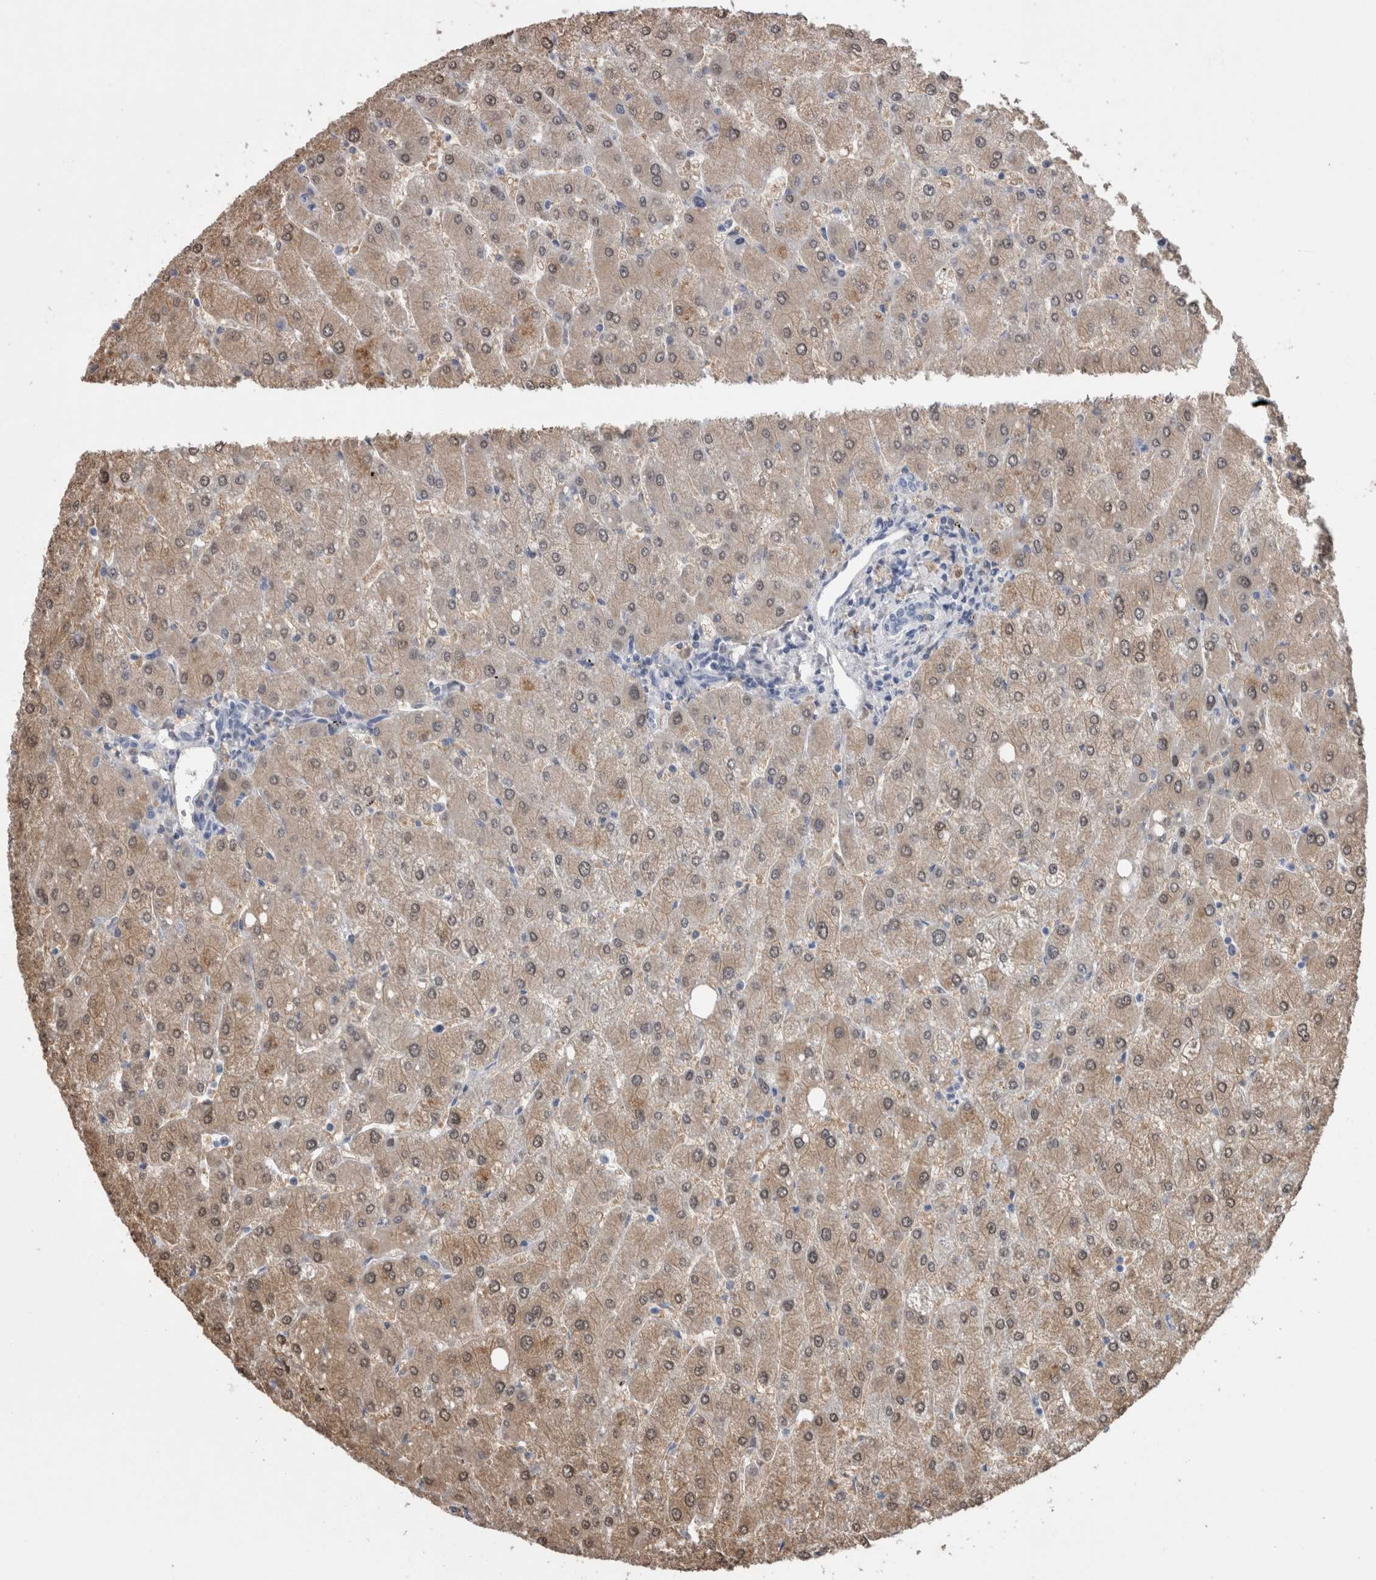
{"staining": {"intensity": "negative", "quantity": "none", "location": "none"}, "tissue": "liver", "cell_type": "Cholangiocytes", "image_type": "normal", "snomed": [{"axis": "morphology", "description": "Normal tissue, NOS"}, {"axis": "topography", "description": "Liver"}], "caption": "Immunohistochemistry image of normal liver stained for a protein (brown), which demonstrates no expression in cholangiocytes.", "gene": "CA8", "patient": {"sex": "male", "age": 55}}